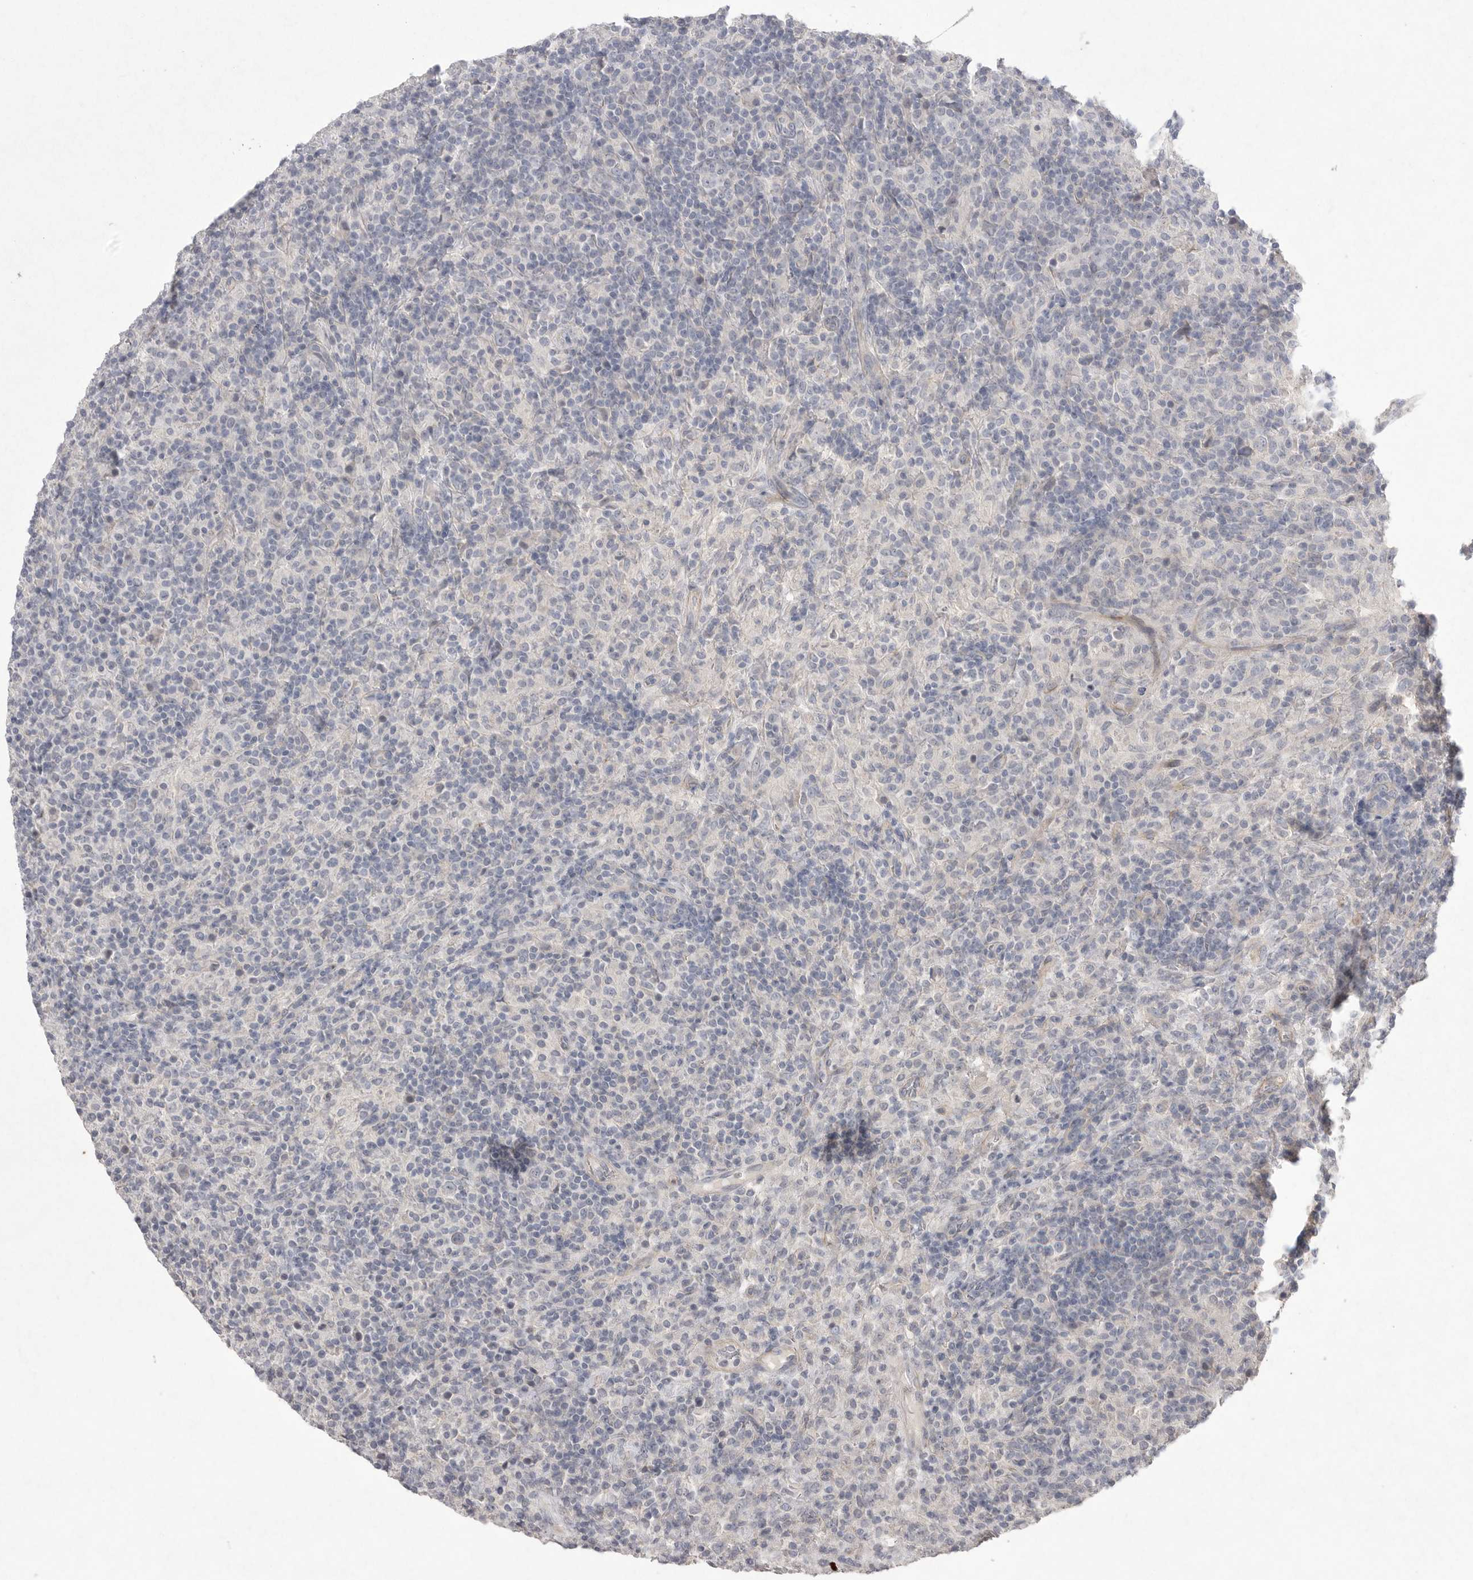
{"staining": {"intensity": "negative", "quantity": "none", "location": "none"}, "tissue": "lymphoma", "cell_type": "Tumor cells", "image_type": "cancer", "snomed": [{"axis": "morphology", "description": "Hodgkin's disease, NOS"}, {"axis": "topography", "description": "Lymph node"}], "caption": "IHC image of lymphoma stained for a protein (brown), which exhibits no expression in tumor cells.", "gene": "VANGL2", "patient": {"sex": "male", "age": 70}}